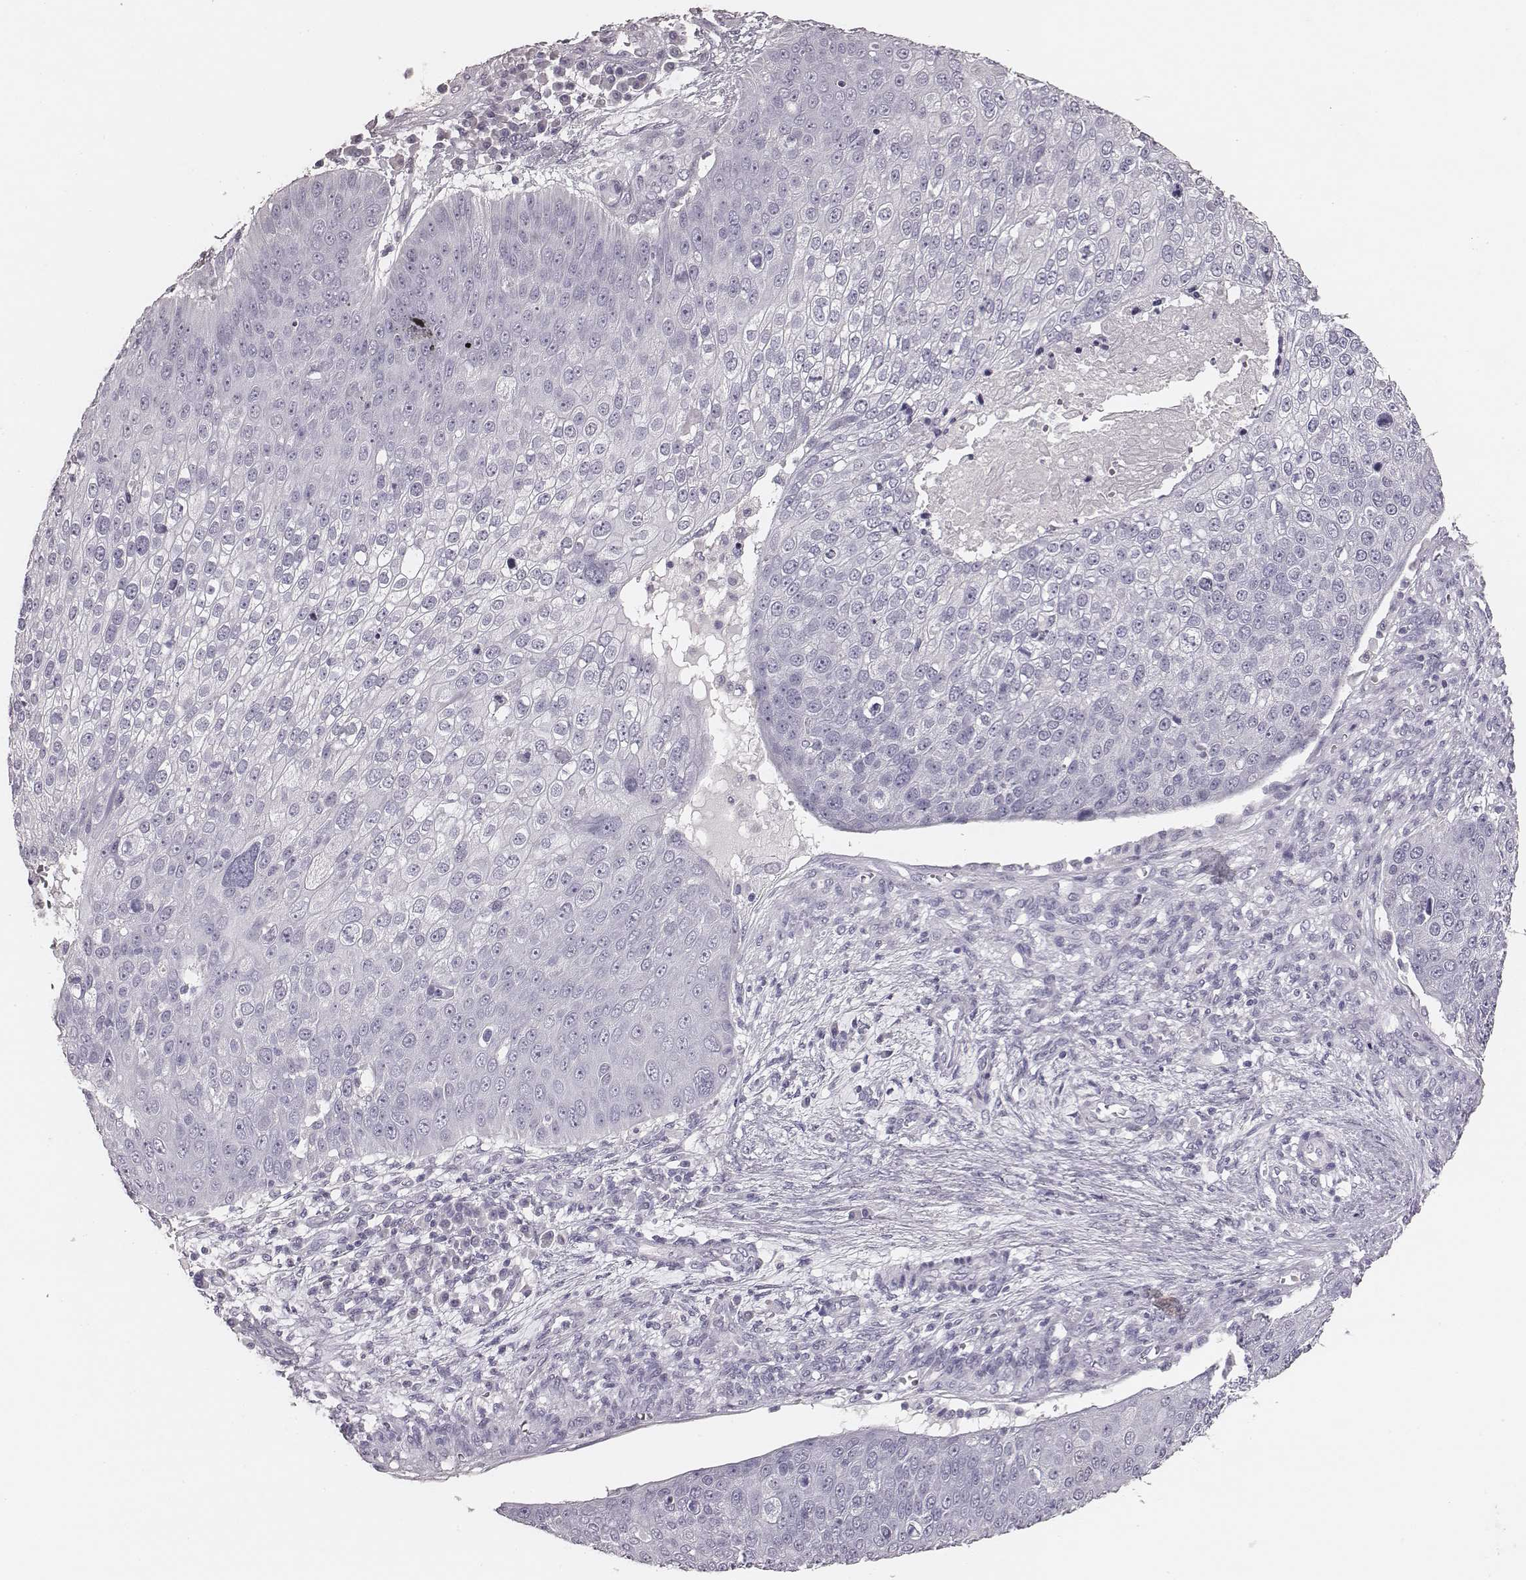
{"staining": {"intensity": "negative", "quantity": "none", "location": "none"}, "tissue": "skin cancer", "cell_type": "Tumor cells", "image_type": "cancer", "snomed": [{"axis": "morphology", "description": "Squamous cell carcinoma, NOS"}, {"axis": "topography", "description": "Skin"}], "caption": "There is no significant expression in tumor cells of skin squamous cell carcinoma.", "gene": "CSHL1", "patient": {"sex": "male", "age": 71}}